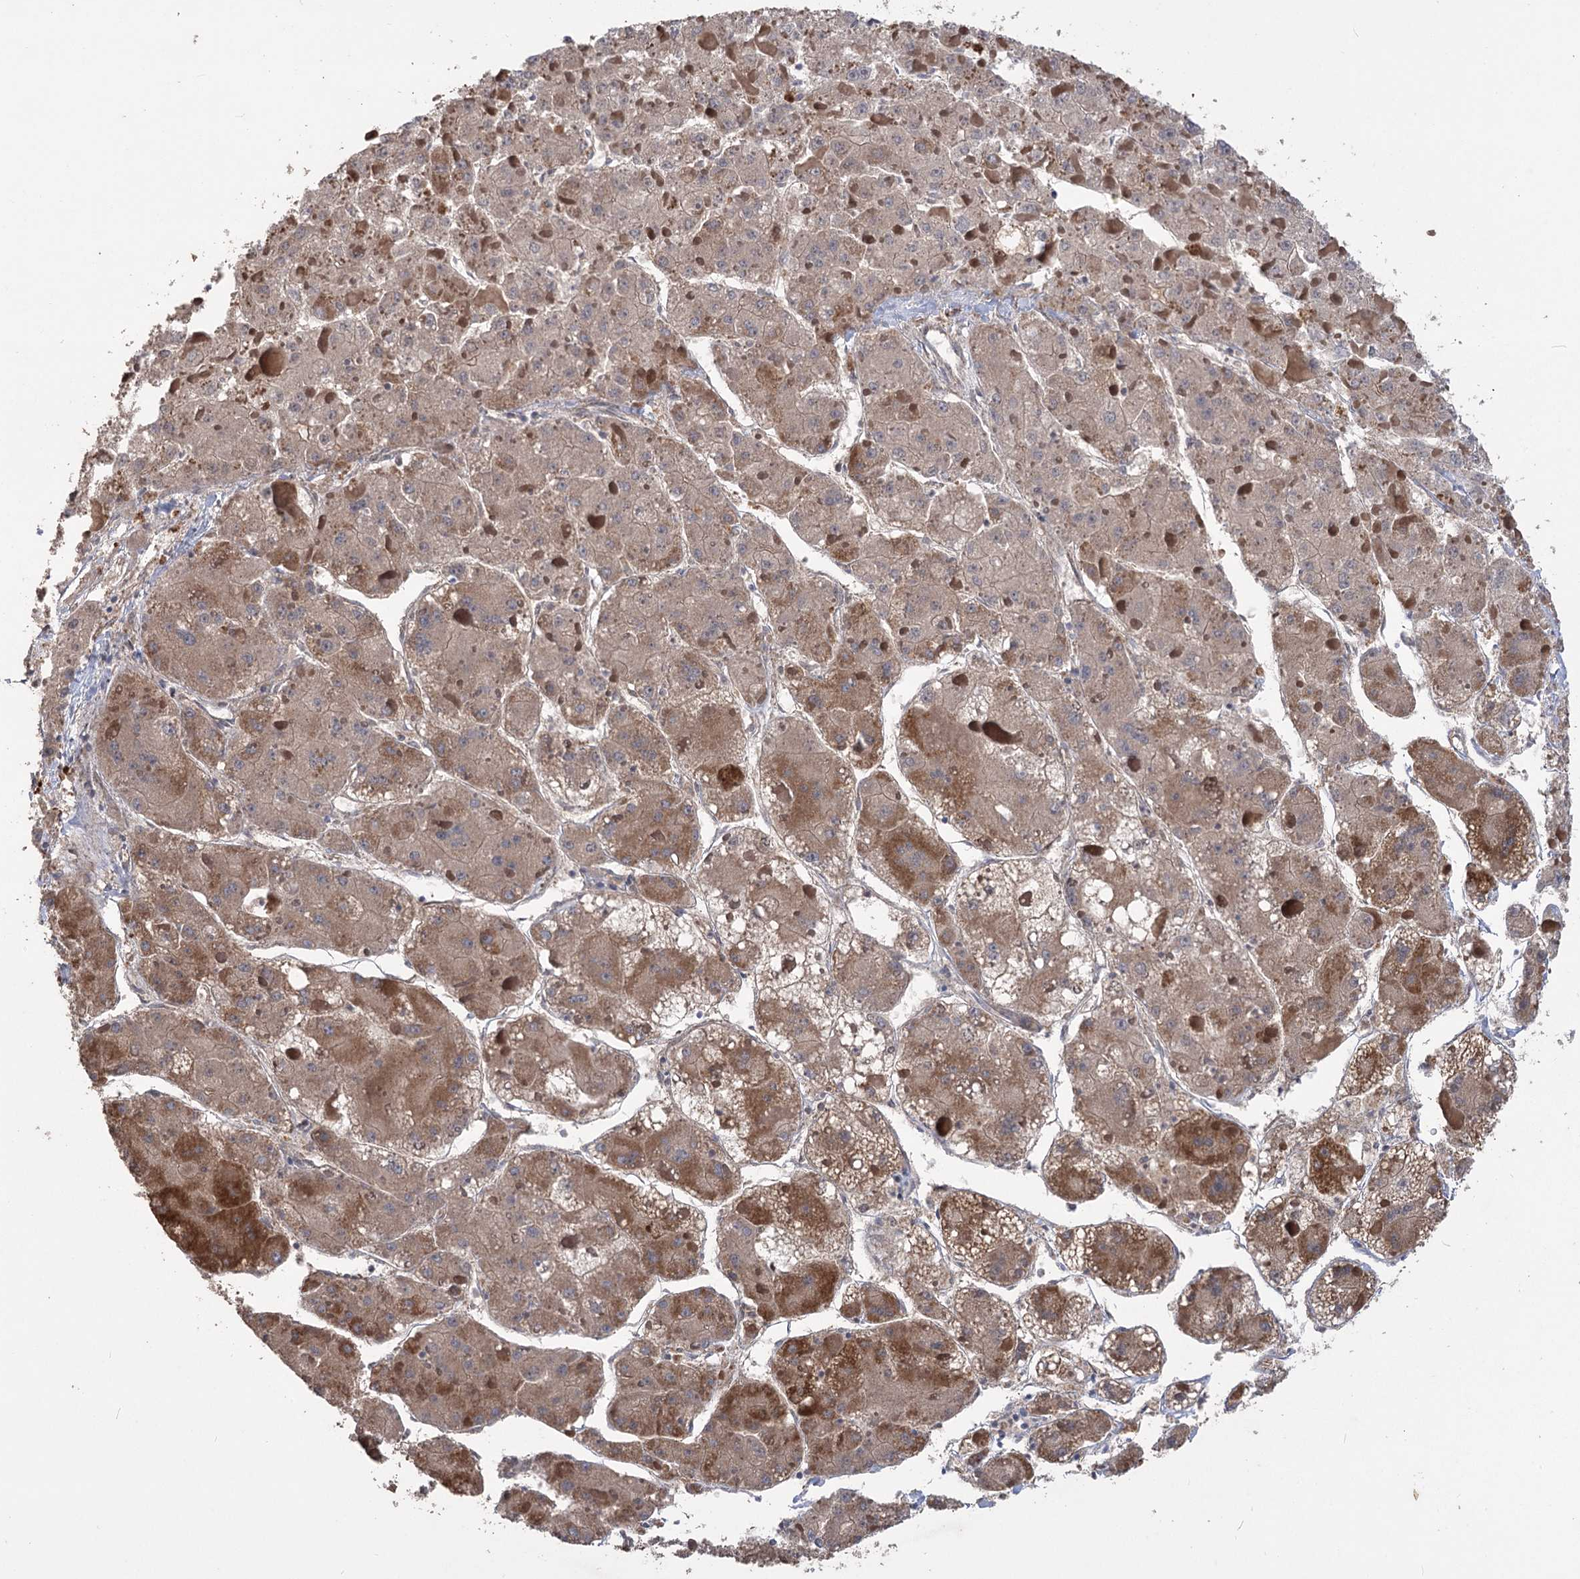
{"staining": {"intensity": "moderate", "quantity": ">75%", "location": "cytoplasmic/membranous"}, "tissue": "liver cancer", "cell_type": "Tumor cells", "image_type": "cancer", "snomed": [{"axis": "morphology", "description": "Carcinoma, Hepatocellular, NOS"}, {"axis": "topography", "description": "Liver"}], "caption": "Hepatocellular carcinoma (liver) stained with DAB (3,3'-diaminobenzidine) immunohistochemistry (IHC) demonstrates medium levels of moderate cytoplasmic/membranous expression in approximately >75% of tumor cells.", "gene": "RIN2", "patient": {"sex": "female", "age": 73}}